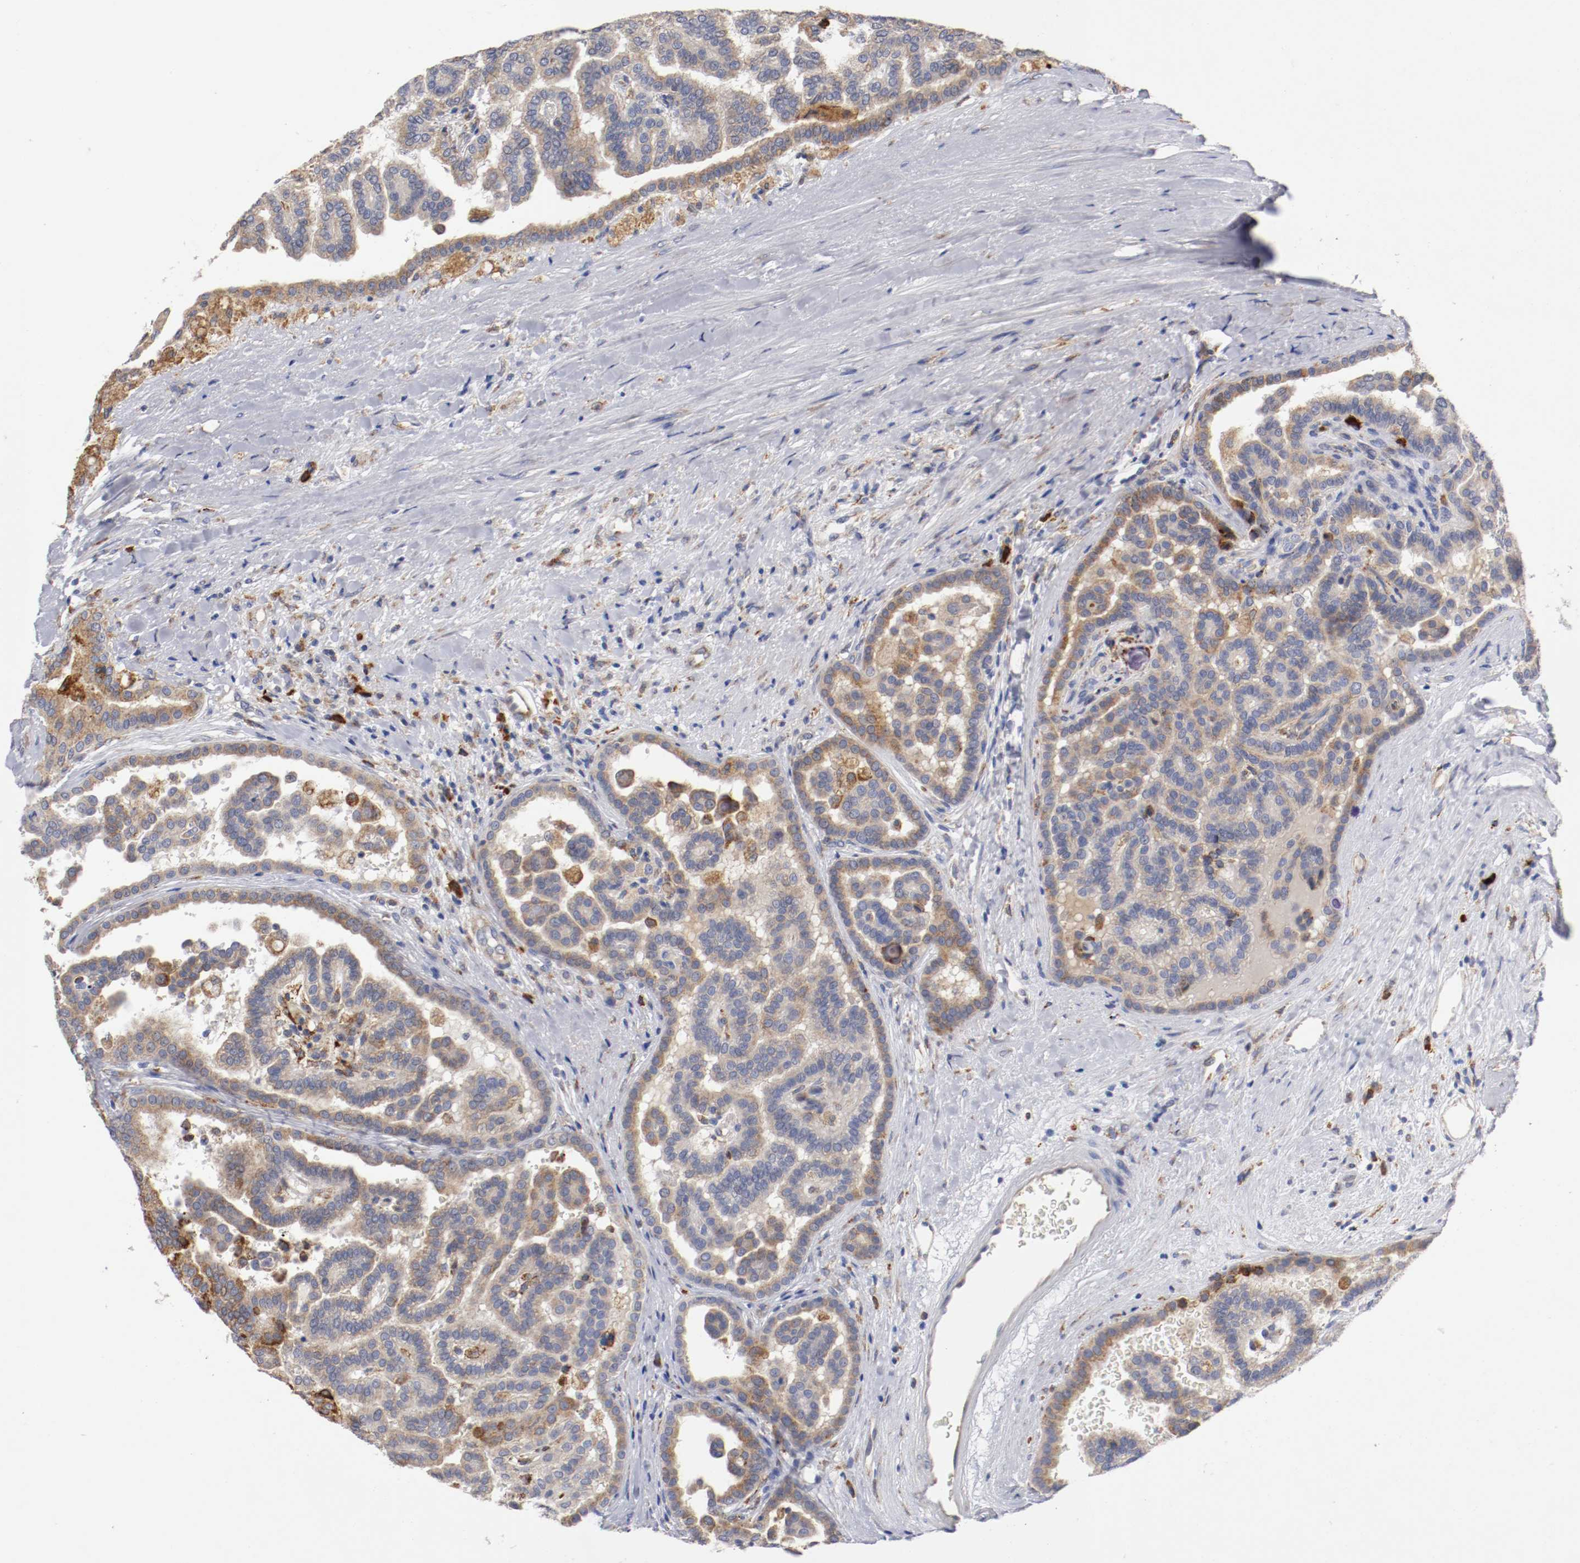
{"staining": {"intensity": "strong", "quantity": ">75%", "location": "cytoplasmic/membranous"}, "tissue": "renal cancer", "cell_type": "Tumor cells", "image_type": "cancer", "snomed": [{"axis": "morphology", "description": "Adenocarcinoma, NOS"}, {"axis": "topography", "description": "Kidney"}], "caption": "Immunohistochemistry (IHC) of renal cancer (adenocarcinoma) exhibits high levels of strong cytoplasmic/membranous positivity in about >75% of tumor cells.", "gene": "TRAF2", "patient": {"sex": "male", "age": 61}}